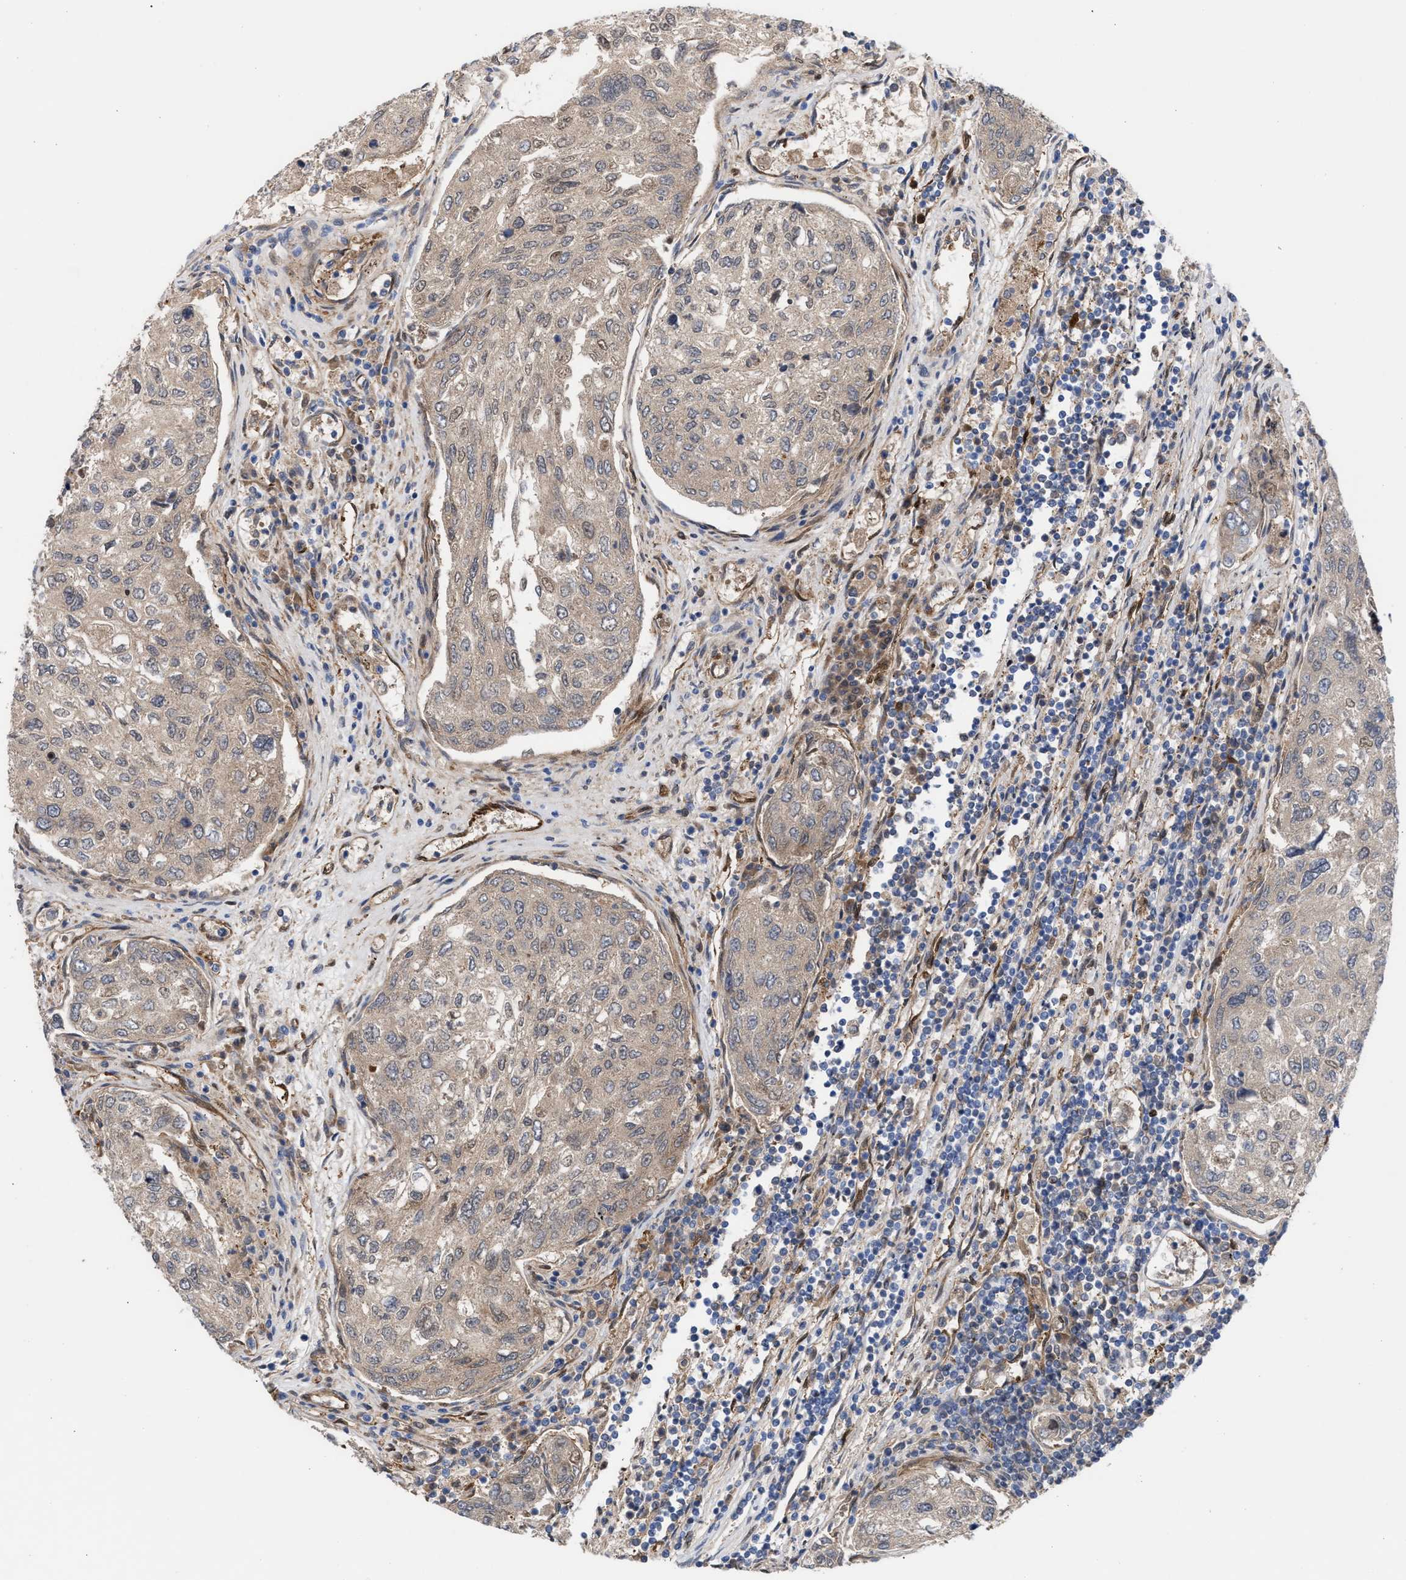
{"staining": {"intensity": "weak", "quantity": "25%-75%", "location": "cytoplasmic/membranous"}, "tissue": "urothelial cancer", "cell_type": "Tumor cells", "image_type": "cancer", "snomed": [{"axis": "morphology", "description": "Urothelial carcinoma, High grade"}, {"axis": "topography", "description": "Lymph node"}, {"axis": "topography", "description": "Urinary bladder"}], "caption": "The immunohistochemical stain highlights weak cytoplasmic/membranous staining in tumor cells of high-grade urothelial carcinoma tissue. The protein of interest is shown in brown color, while the nuclei are stained blue.", "gene": "TP53I3", "patient": {"sex": "male", "age": 51}}